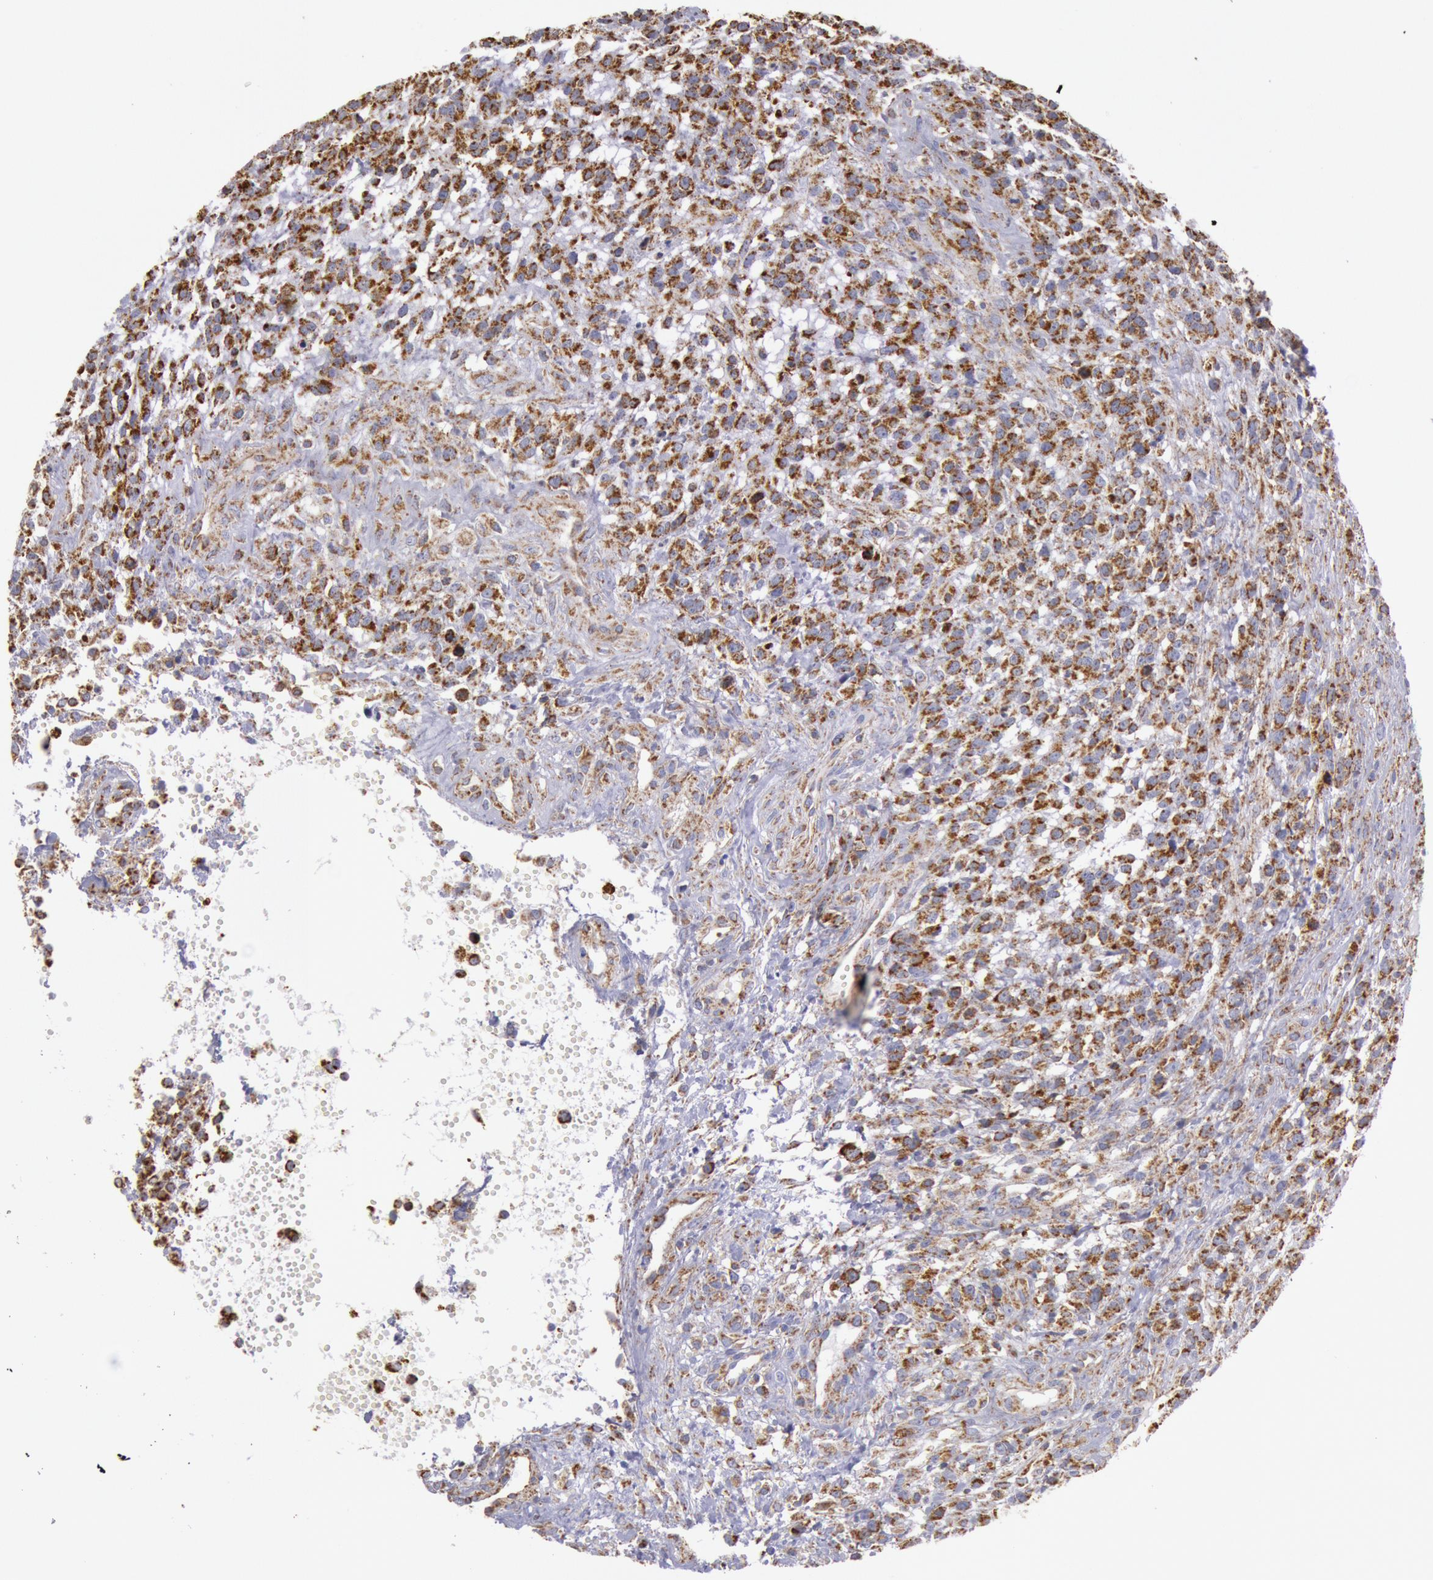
{"staining": {"intensity": "moderate", "quantity": "25%-75%", "location": "cytoplasmic/membranous"}, "tissue": "glioma", "cell_type": "Tumor cells", "image_type": "cancer", "snomed": [{"axis": "morphology", "description": "Glioma, malignant, High grade"}, {"axis": "topography", "description": "Brain"}], "caption": "Immunohistochemistry (IHC) histopathology image of neoplastic tissue: malignant glioma (high-grade) stained using IHC demonstrates medium levels of moderate protein expression localized specifically in the cytoplasmic/membranous of tumor cells, appearing as a cytoplasmic/membranous brown color.", "gene": "CYC1", "patient": {"sex": "male", "age": 66}}